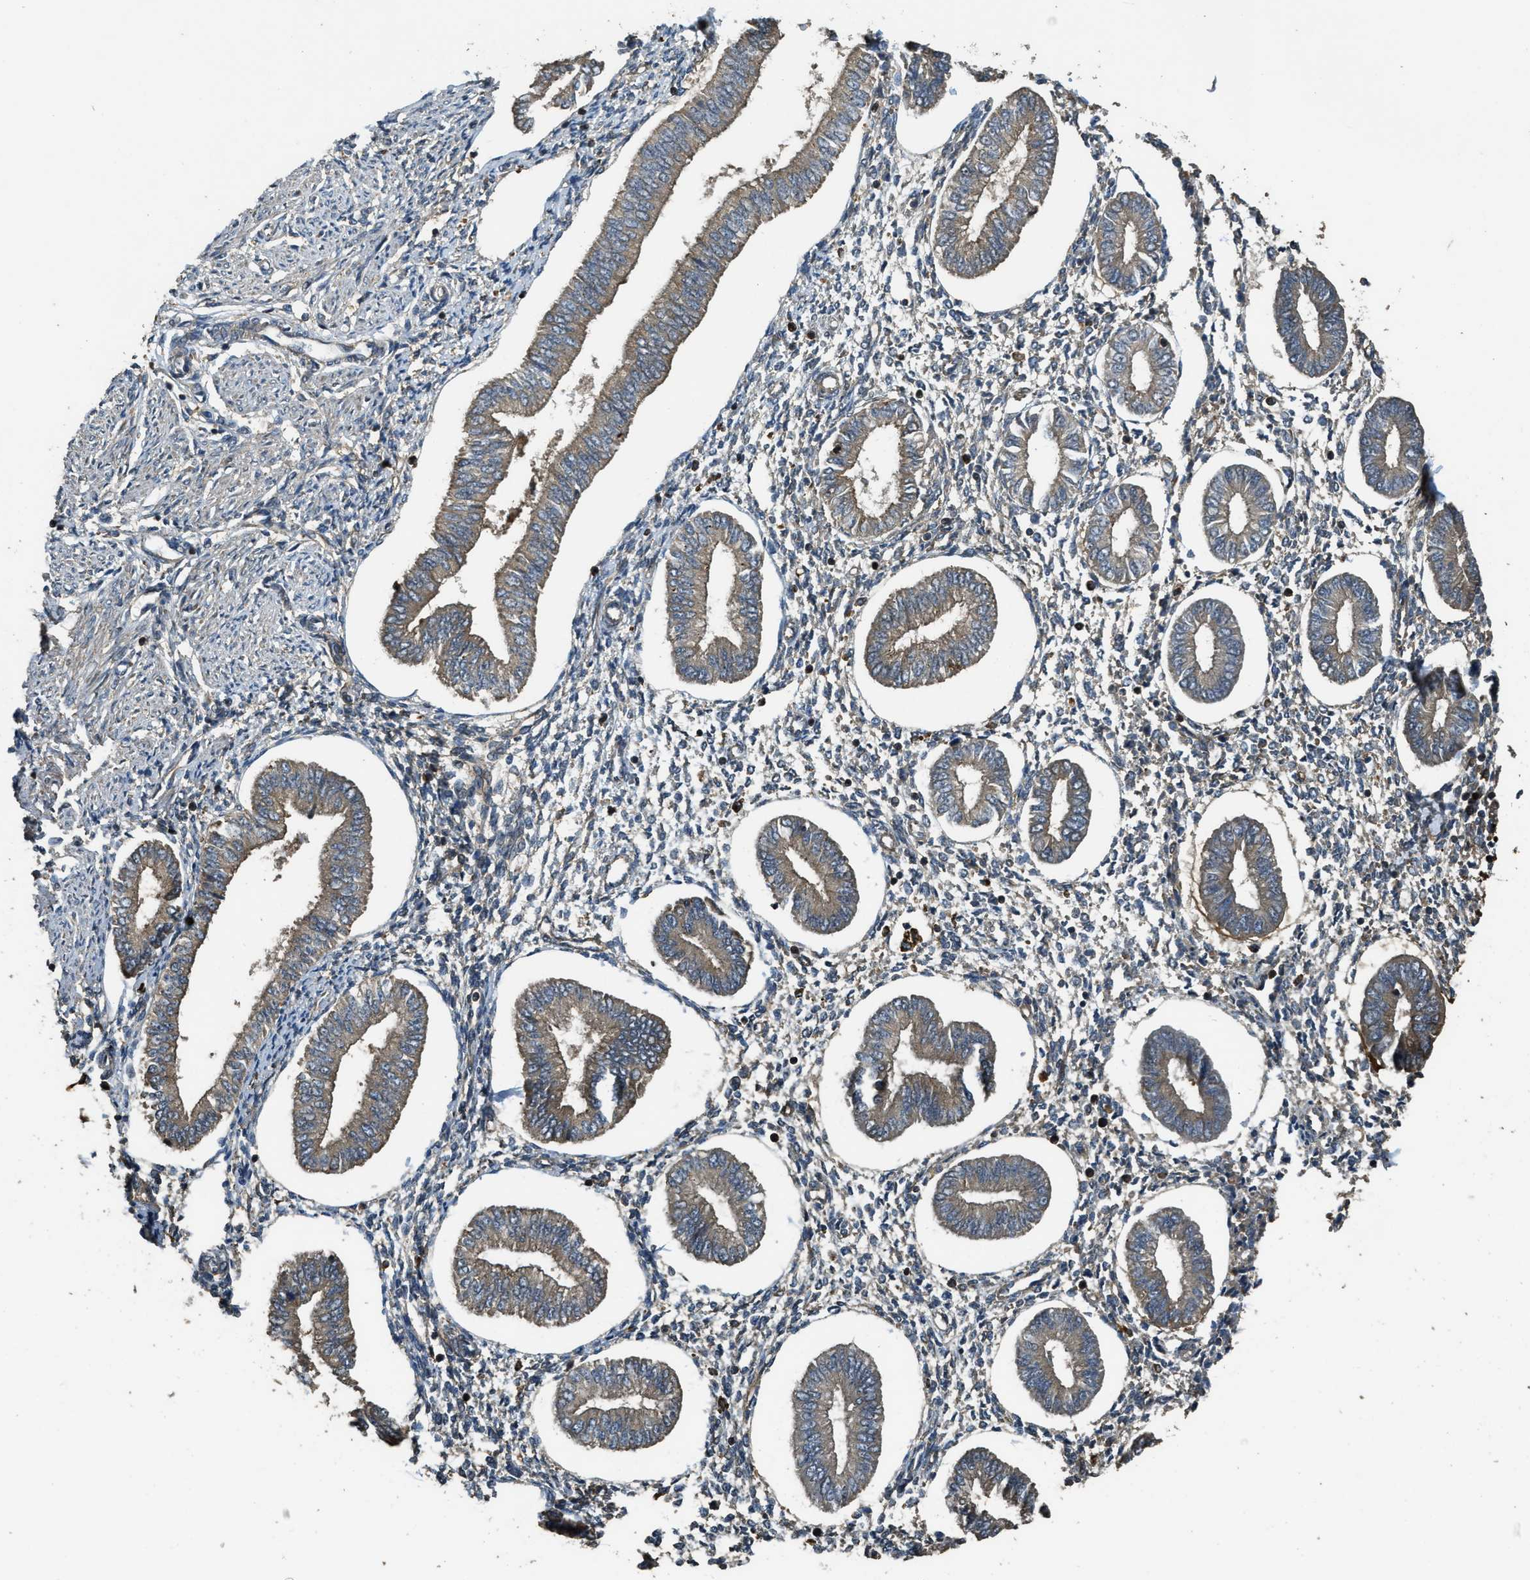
{"staining": {"intensity": "moderate", "quantity": "<25%", "location": "cytoplasmic/membranous"}, "tissue": "endometrium", "cell_type": "Cells in endometrial stroma", "image_type": "normal", "snomed": [{"axis": "morphology", "description": "Normal tissue, NOS"}, {"axis": "topography", "description": "Endometrium"}], "caption": "Endometrium stained with immunohistochemistry (IHC) exhibits moderate cytoplasmic/membranous expression in about <25% of cells in endometrial stroma.", "gene": "PPP6R3", "patient": {"sex": "female", "age": 50}}